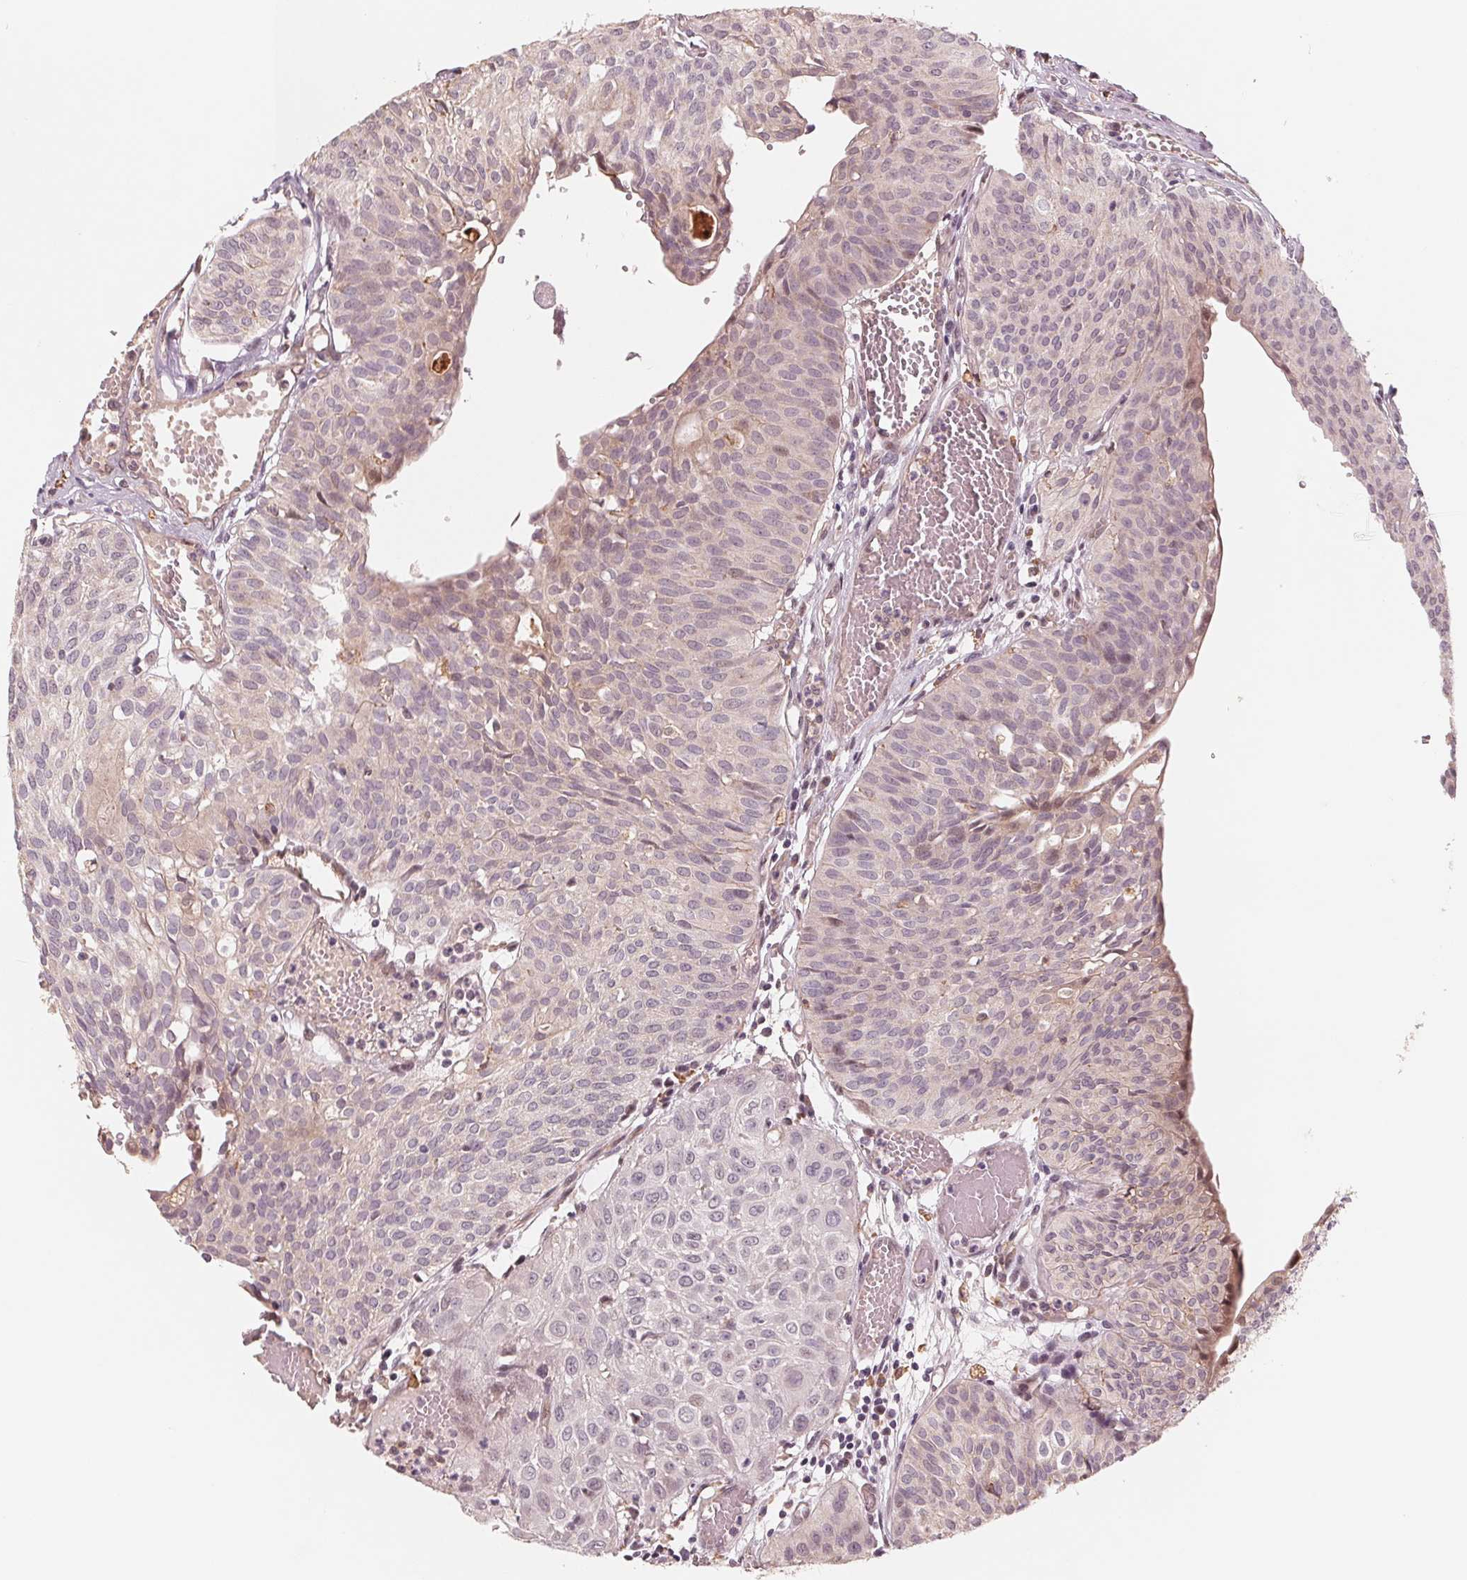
{"staining": {"intensity": "negative", "quantity": "none", "location": "none"}, "tissue": "urothelial cancer", "cell_type": "Tumor cells", "image_type": "cancer", "snomed": [{"axis": "morphology", "description": "Urothelial carcinoma, High grade"}, {"axis": "topography", "description": "Urinary bladder"}], "caption": "This is a histopathology image of immunohistochemistry staining of high-grade urothelial carcinoma, which shows no positivity in tumor cells.", "gene": "IL9R", "patient": {"sex": "male", "age": 57}}